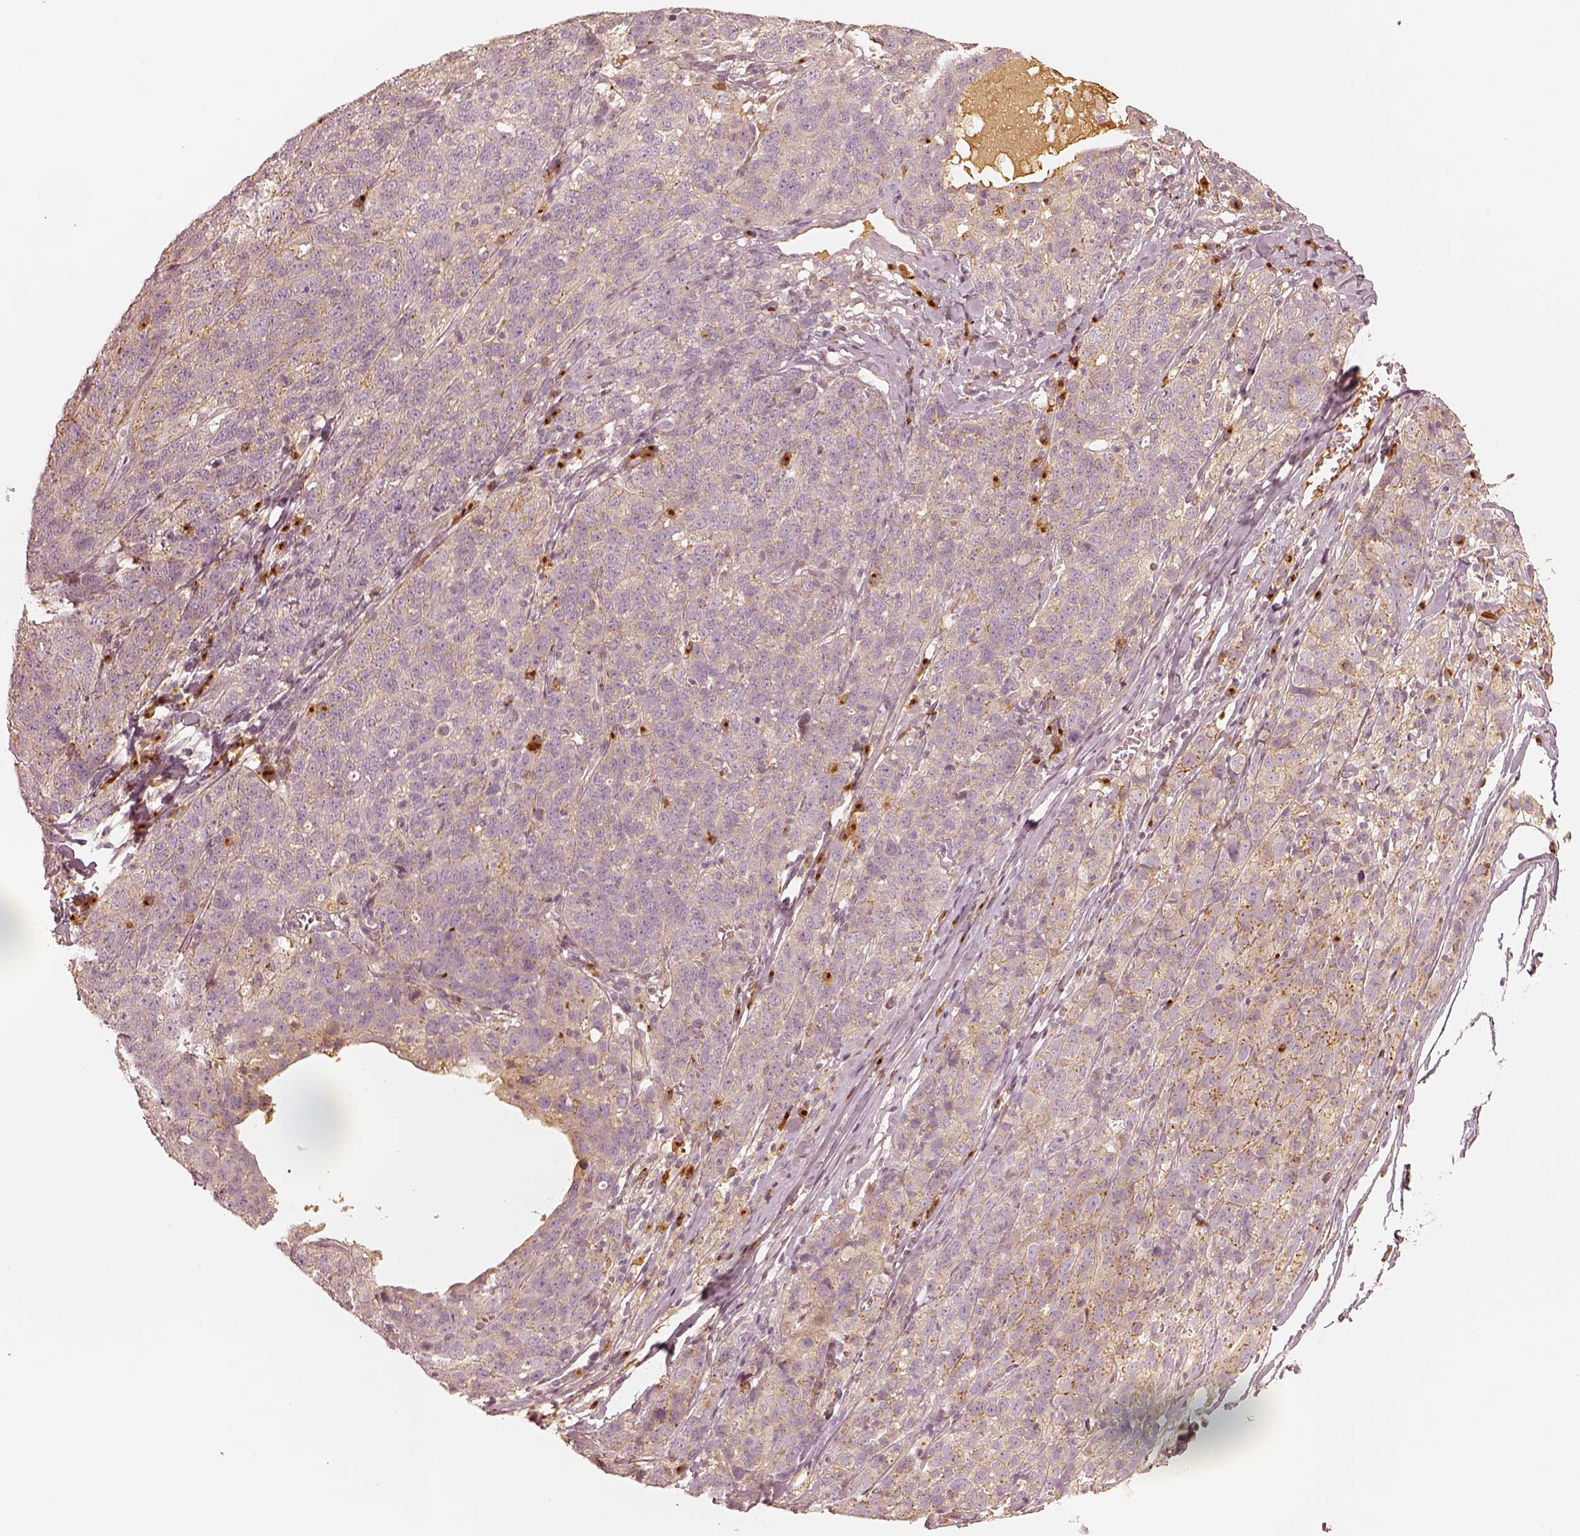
{"staining": {"intensity": "weak", "quantity": "25%-75%", "location": "cytoplasmic/membranous"}, "tissue": "ovarian cancer", "cell_type": "Tumor cells", "image_type": "cancer", "snomed": [{"axis": "morphology", "description": "Cystadenocarcinoma, serous, NOS"}, {"axis": "topography", "description": "Ovary"}], "caption": "High-magnification brightfield microscopy of serous cystadenocarcinoma (ovarian) stained with DAB (brown) and counterstained with hematoxylin (blue). tumor cells exhibit weak cytoplasmic/membranous positivity is appreciated in about25%-75% of cells.", "gene": "GORASP2", "patient": {"sex": "female", "age": 71}}